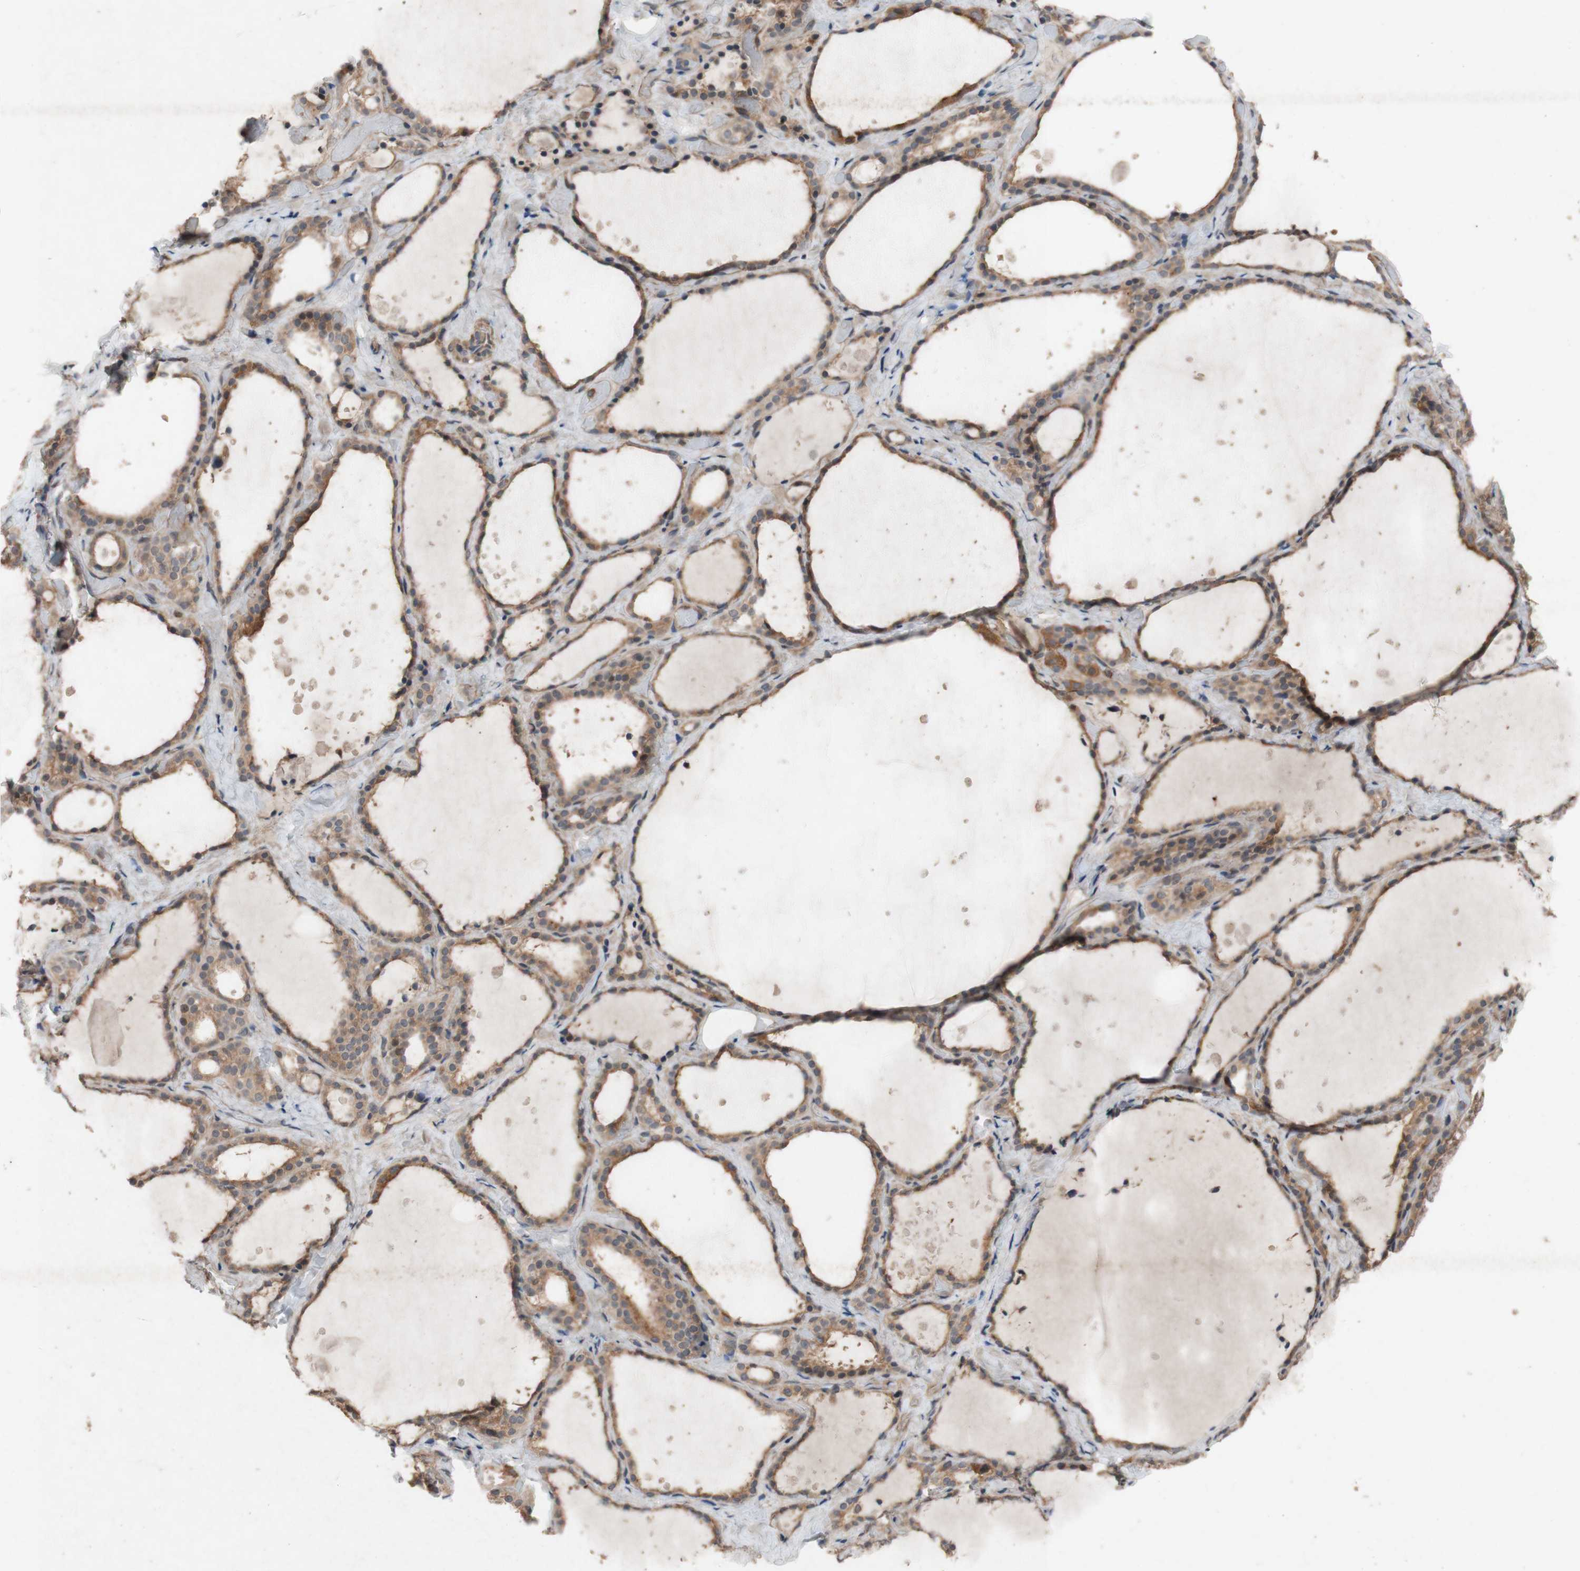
{"staining": {"intensity": "moderate", "quantity": ">75%", "location": "cytoplasmic/membranous"}, "tissue": "thyroid gland", "cell_type": "Glandular cells", "image_type": "normal", "snomed": [{"axis": "morphology", "description": "Normal tissue, NOS"}, {"axis": "topography", "description": "Thyroid gland"}], "caption": "Immunohistochemical staining of normal human thyroid gland reveals >75% levels of moderate cytoplasmic/membranous protein staining in about >75% of glandular cells.", "gene": "ATP6V1F", "patient": {"sex": "female", "age": 44}}